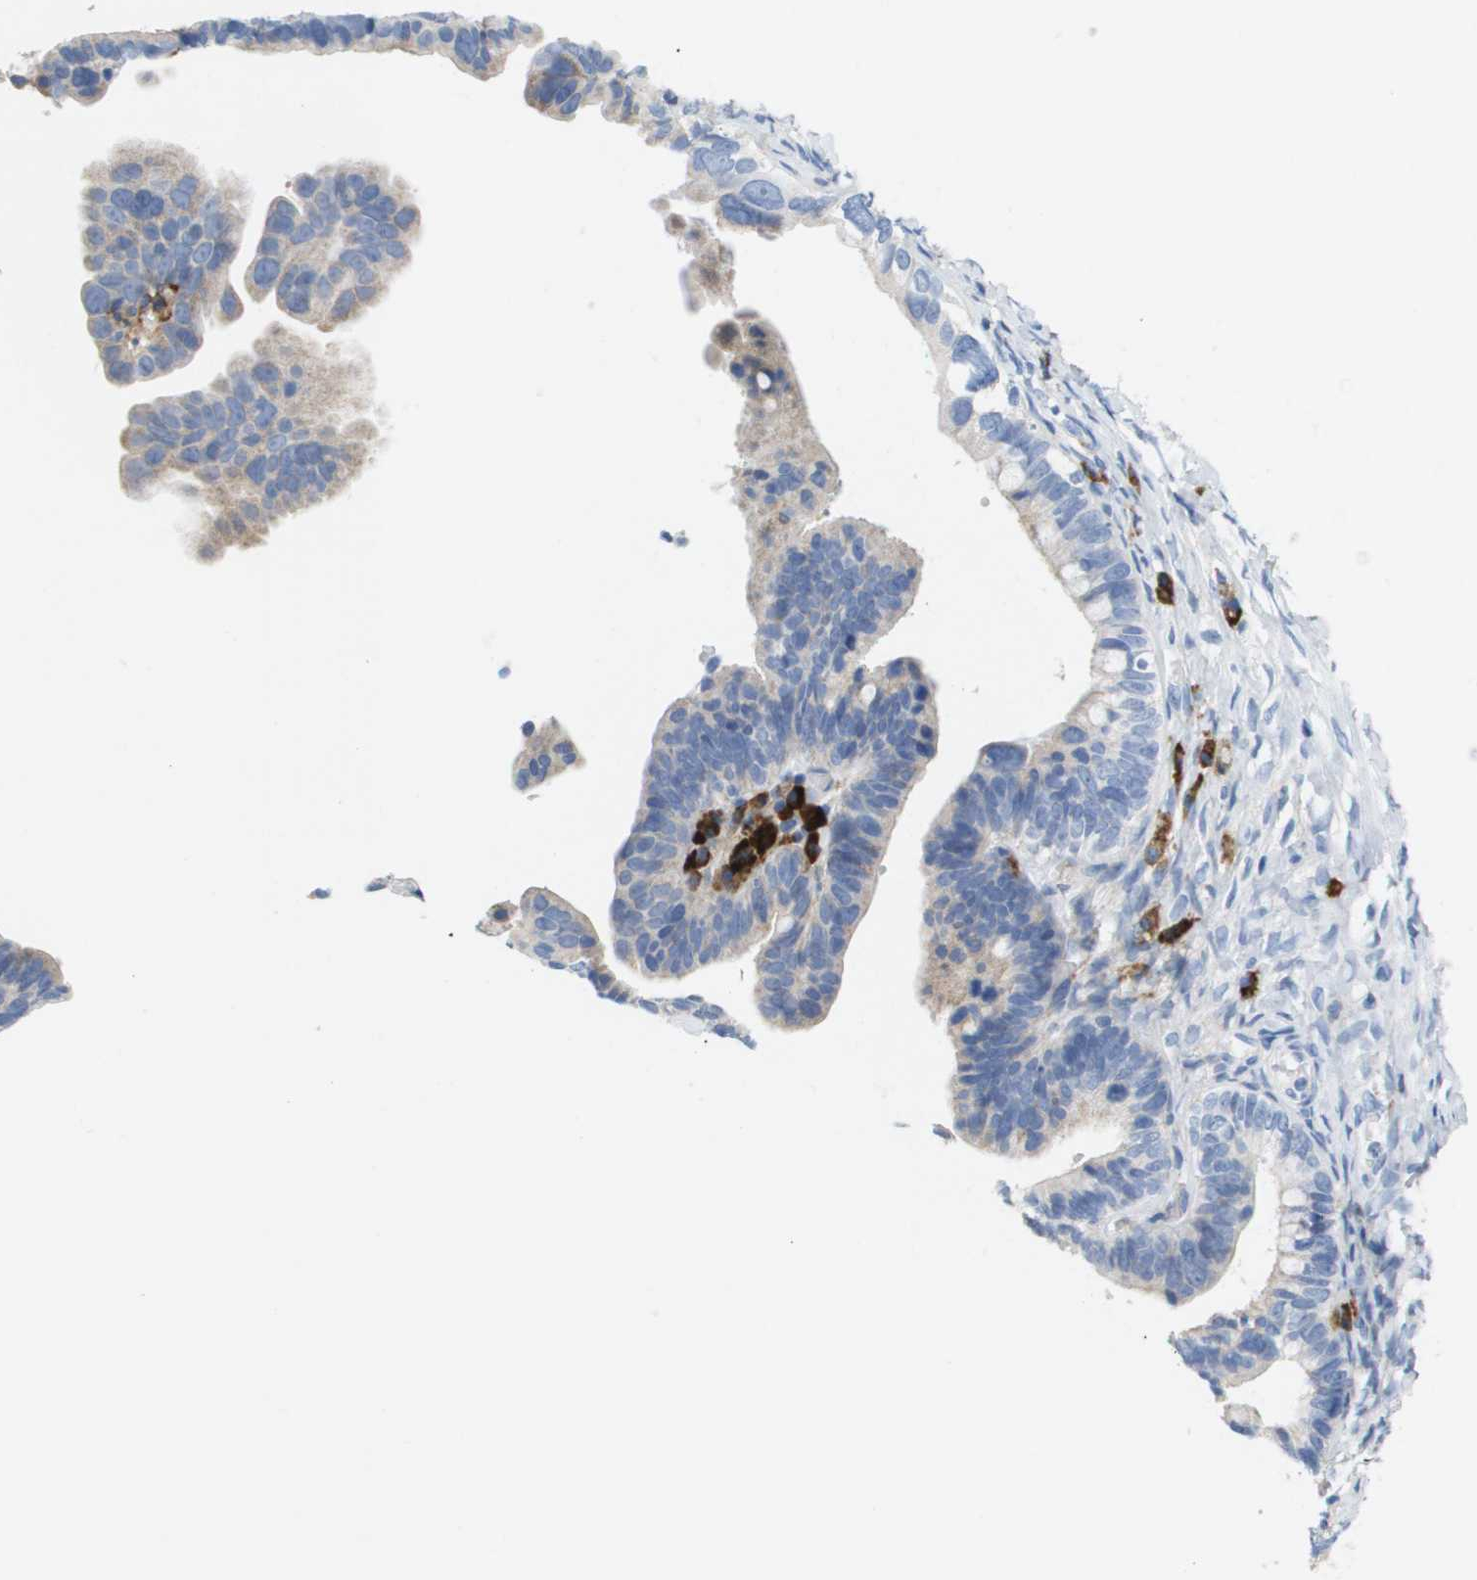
{"staining": {"intensity": "negative", "quantity": "none", "location": "none"}, "tissue": "ovarian cancer", "cell_type": "Tumor cells", "image_type": "cancer", "snomed": [{"axis": "morphology", "description": "Cystadenocarcinoma, serous, NOS"}, {"axis": "topography", "description": "Ovary"}], "caption": "DAB (3,3'-diaminobenzidine) immunohistochemical staining of ovarian serous cystadenocarcinoma demonstrates no significant staining in tumor cells. (DAB IHC, high magnification).", "gene": "CD3G", "patient": {"sex": "female", "age": 56}}